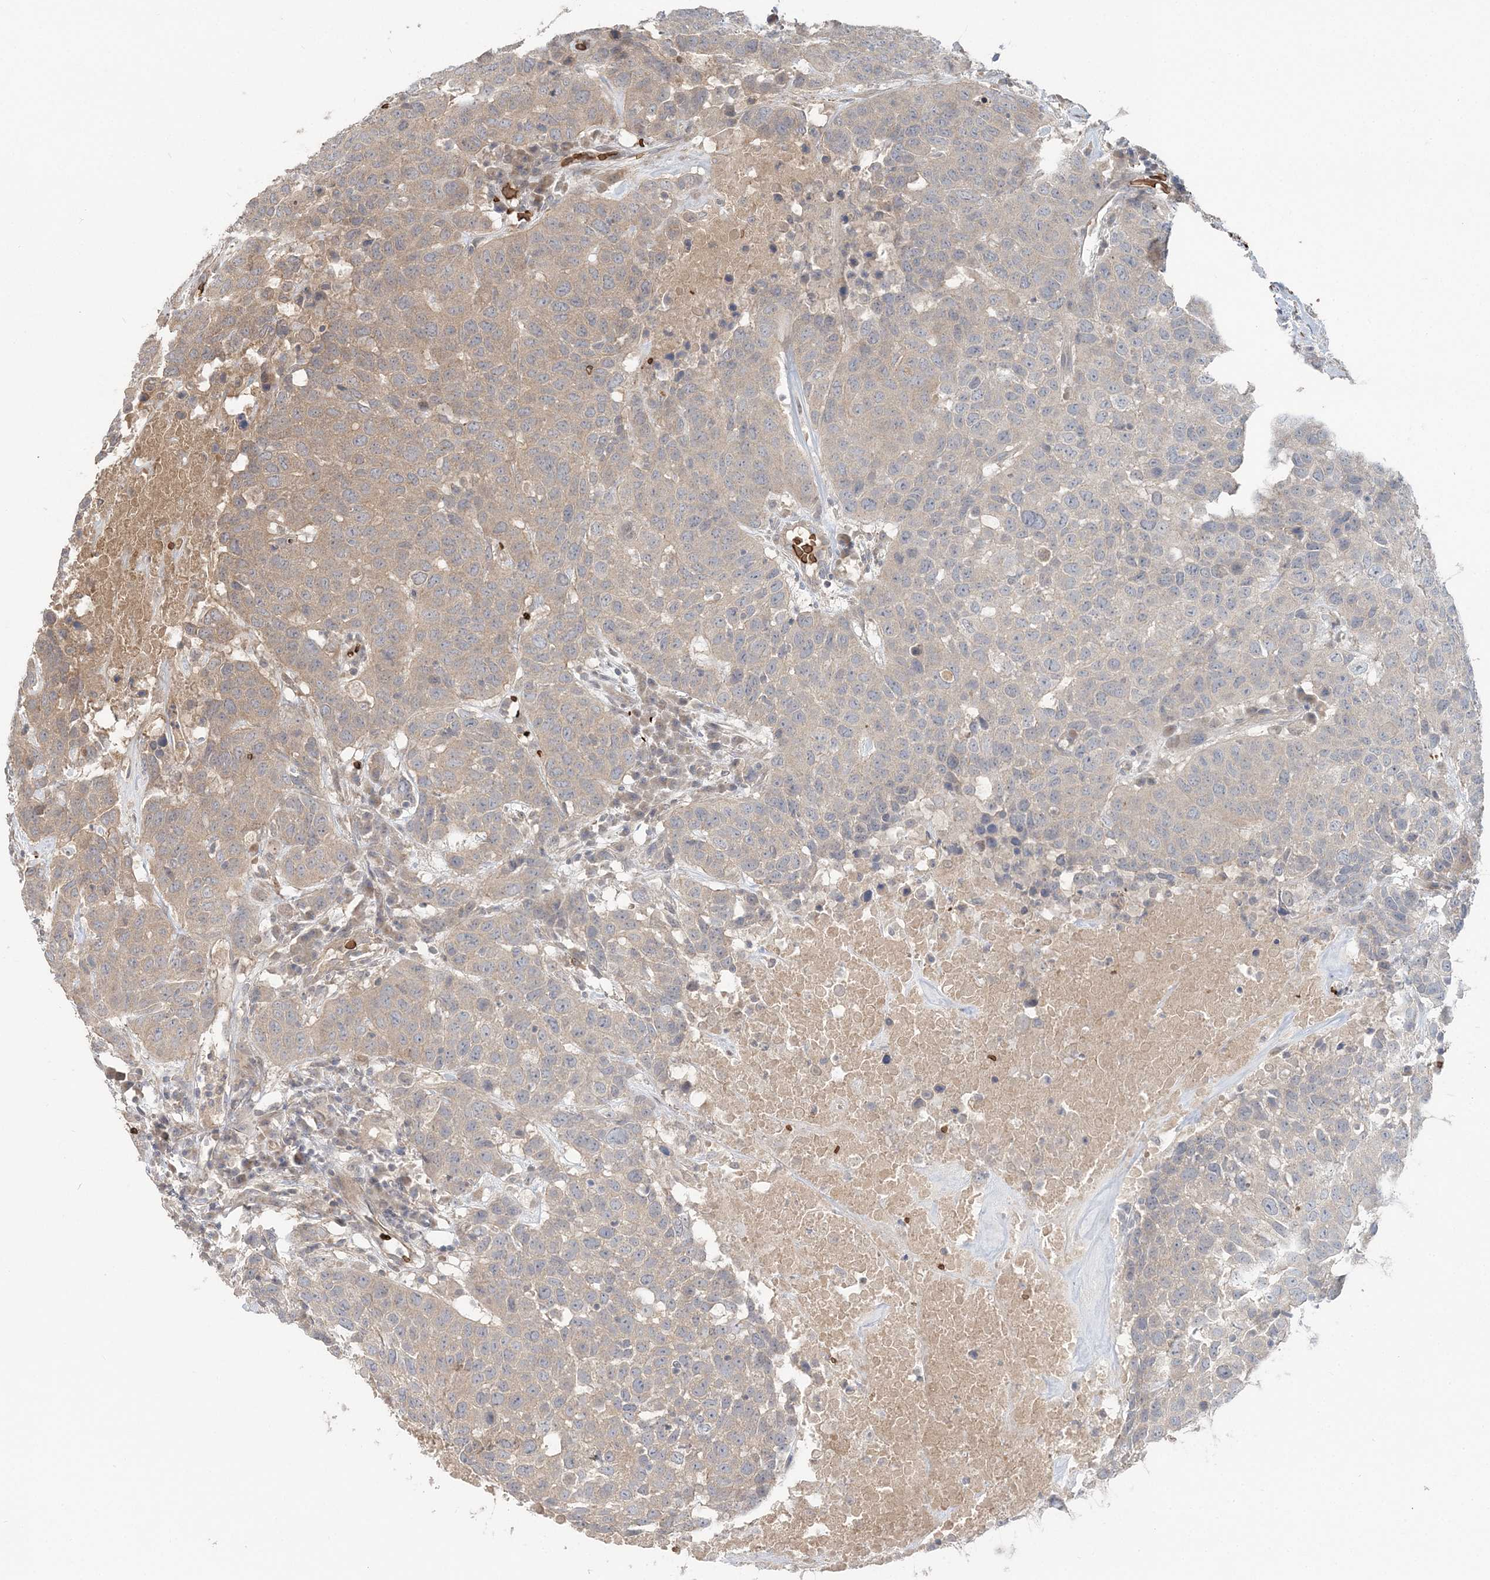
{"staining": {"intensity": "weak", "quantity": "<25%", "location": "cytoplasmic/membranous"}, "tissue": "head and neck cancer", "cell_type": "Tumor cells", "image_type": "cancer", "snomed": [{"axis": "morphology", "description": "Squamous cell carcinoma, NOS"}, {"axis": "topography", "description": "Head-Neck"}], "caption": "High magnification brightfield microscopy of head and neck squamous cell carcinoma stained with DAB (3,3'-diaminobenzidine) (brown) and counterstained with hematoxylin (blue): tumor cells show no significant expression. The staining is performed using DAB brown chromogen with nuclei counter-stained in using hematoxylin.", "gene": "SERINC1", "patient": {"sex": "male", "age": 66}}